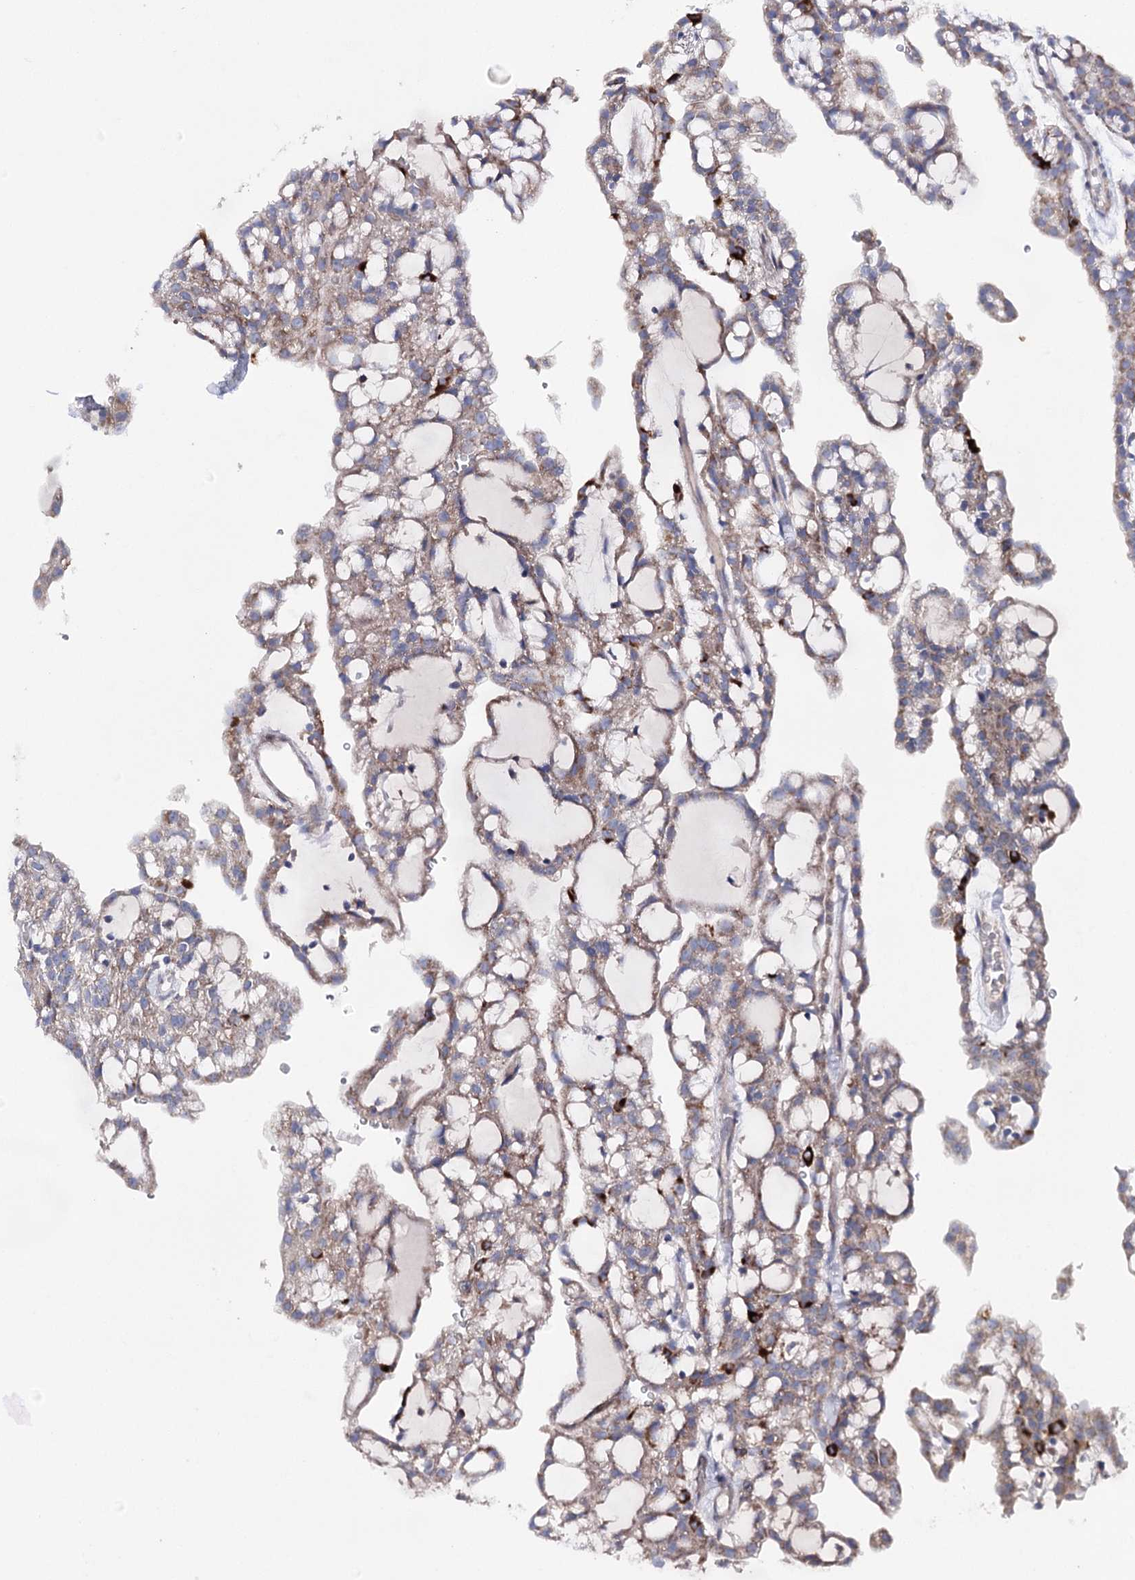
{"staining": {"intensity": "weak", "quantity": ">75%", "location": "cytoplasmic/membranous"}, "tissue": "renal cancer", "cell_type": "Tumor cells", "image_type": "cancer", "snomed": [{"axis": "morphology", "description": "Adenocarcinoma, NOS"}, {"axis": "topography", "description": "Kidney"}], "caption": "A brown stain shows weak cytoplasmic/membranous positivity of a protein in renal adenocarcinoma tumor cells.", "gene": "COX15", "patient": {"sex": "male", "age": 63}}